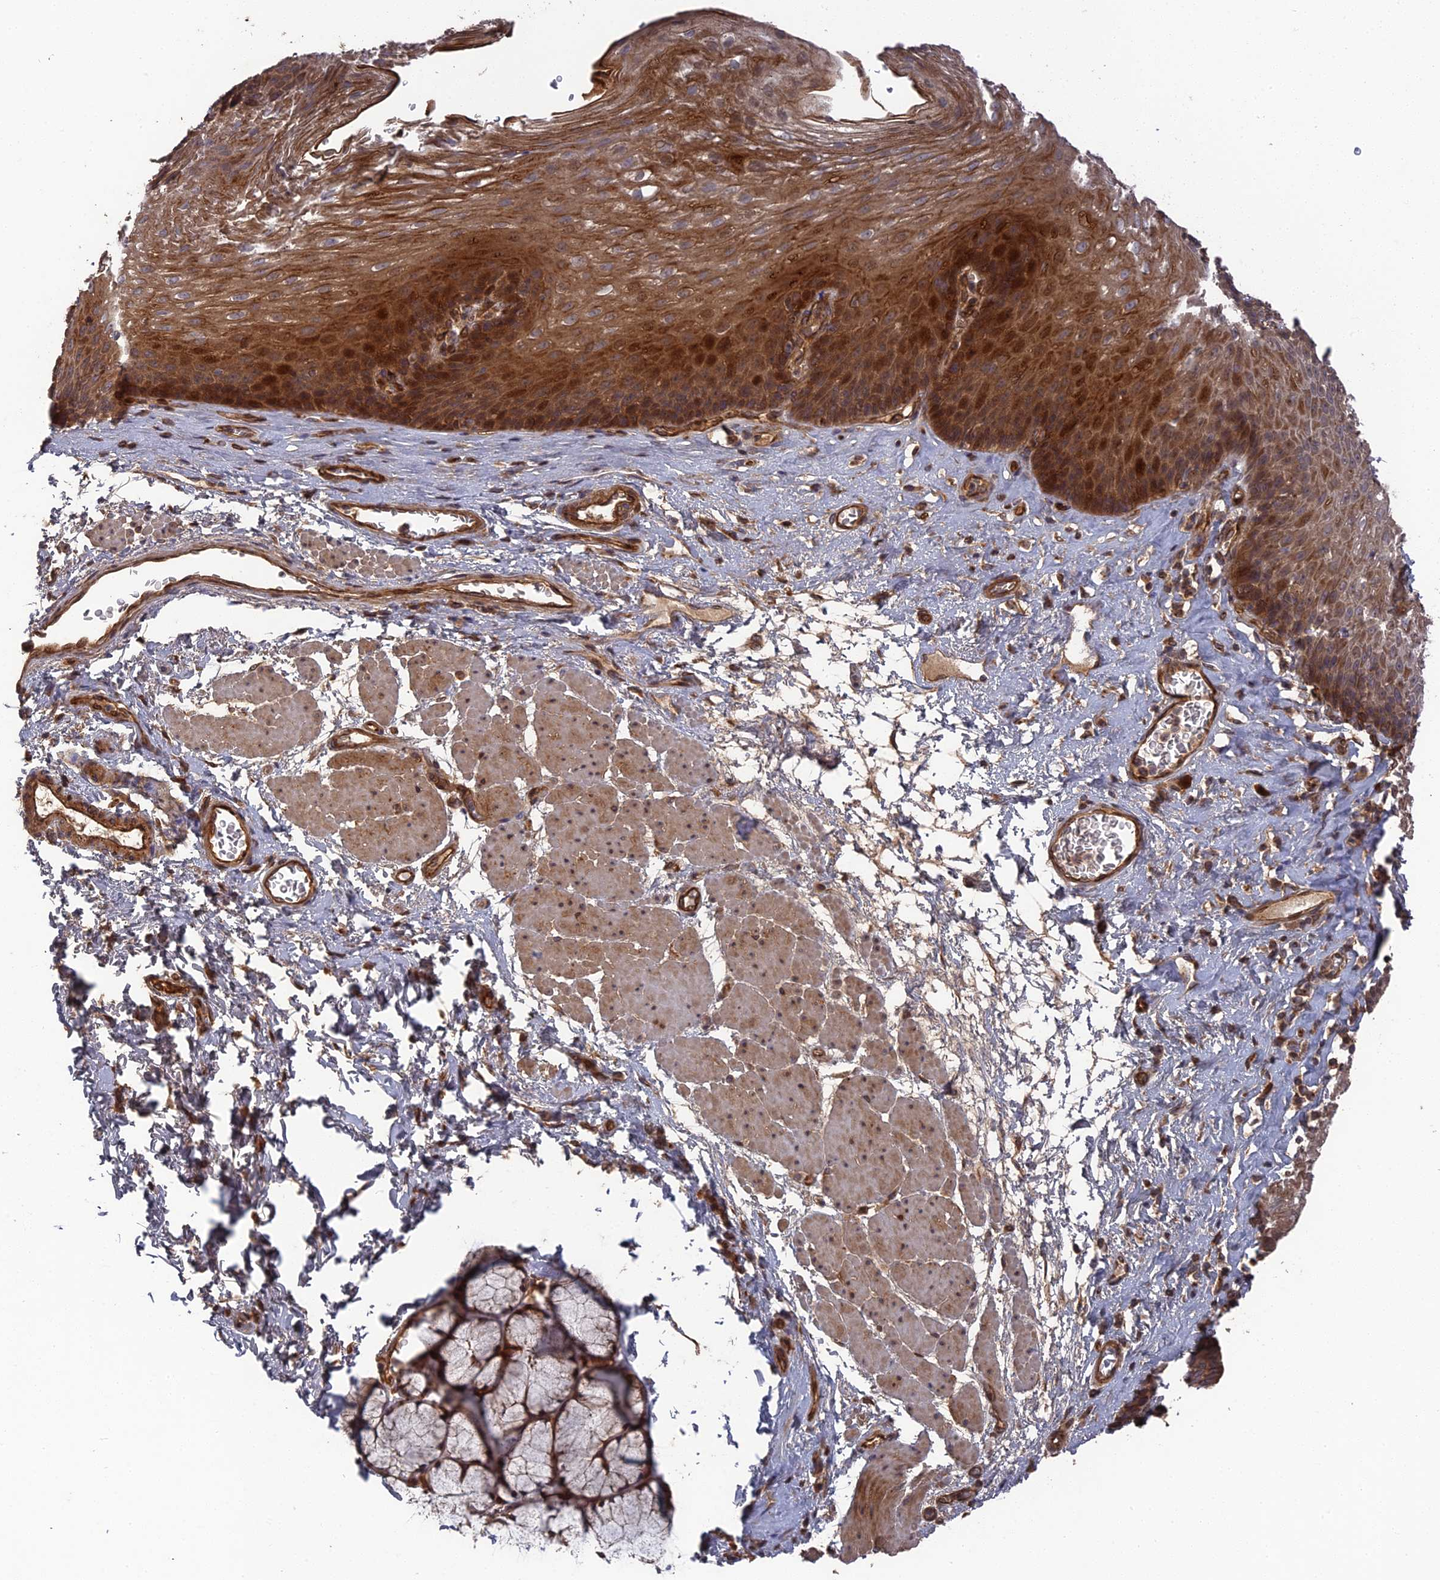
{"staining": {"intensity": "strong", "quantity": "25%-75%", "location": "cytoplasmic/membranous,nuclear"}, "tissue": "esophagus", "cell_type": "Squamous epithelial cells", "image_type": "normal", "snomed": [{"axis": "morphology", "description": "Normal tissue, NOS"}, {"axis": "topography", "description": "Esophagus"}], "caption": "A high amount of strong cytoplasmic/membranous,nuclear positivity is identified in approximately 25%-75% of squamous epithelial cells in unremarkable esophagus. Using DAB (3,3'-diaminobenzidine) (brown) and hematoxylin (blue) stains, captured at high magnification using brightfield microscopy.", "gene": "DEF8", "patient": {"sex": "female", "age": 66}}